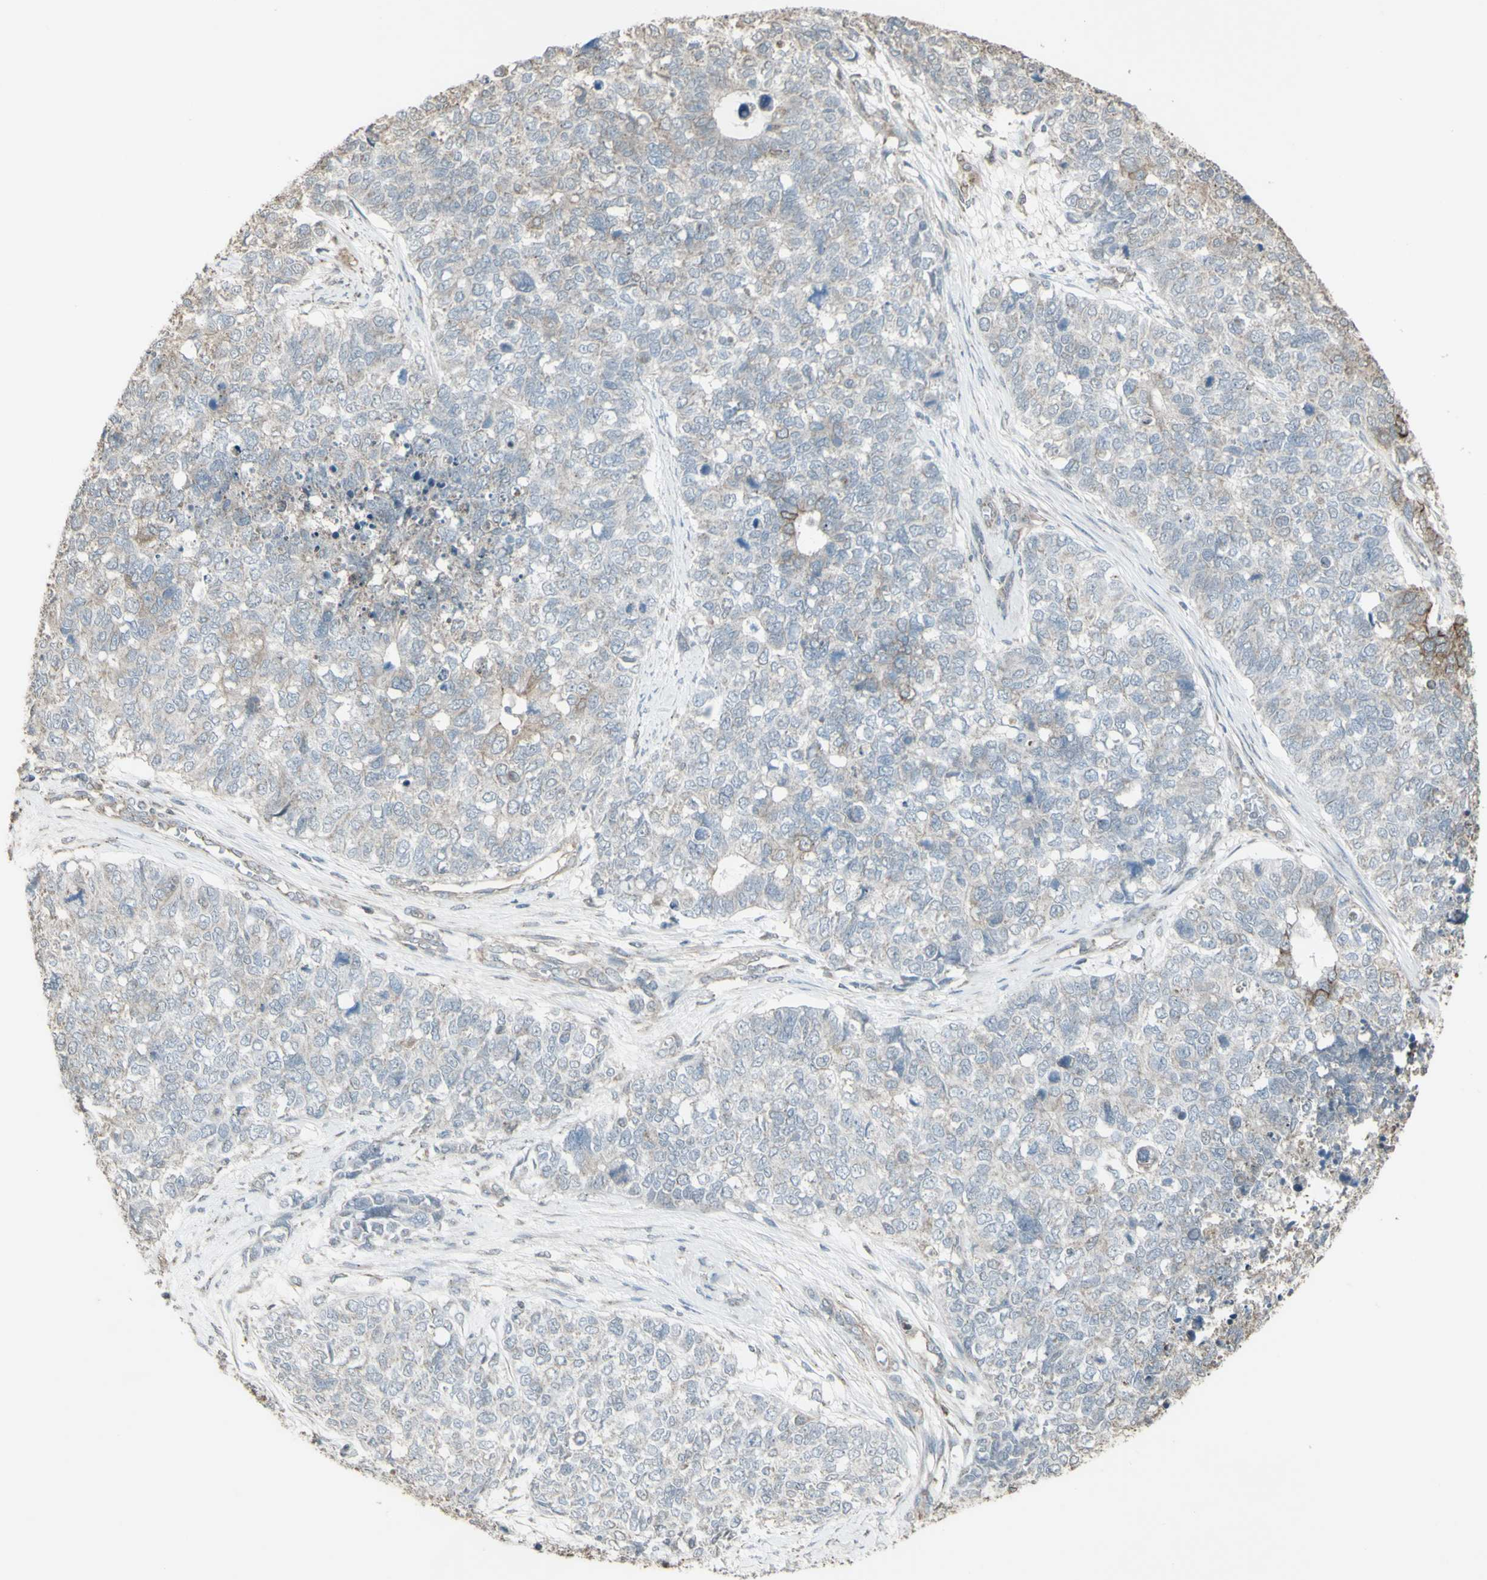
{"staining": {"intensity": "negative", "quantity": "none", "location": "none"}, "tissue": "cervical cancer", "cell_type": "Tumor cells", "image_type": "cancer", "snomed": [{"axis": "morphology", "description": "Squamous cell carcinoma, NOS"}, {"axis": "topography", "description": "Cervix"}], "caption": "Cervical cancer (squamous cell carcinoma) stained for a protein using immunohistochemistry (IHC) reveals no positivity tumor cells.", "gene": "FXYD3", "patient": {"sex": "female", "age": 63}}